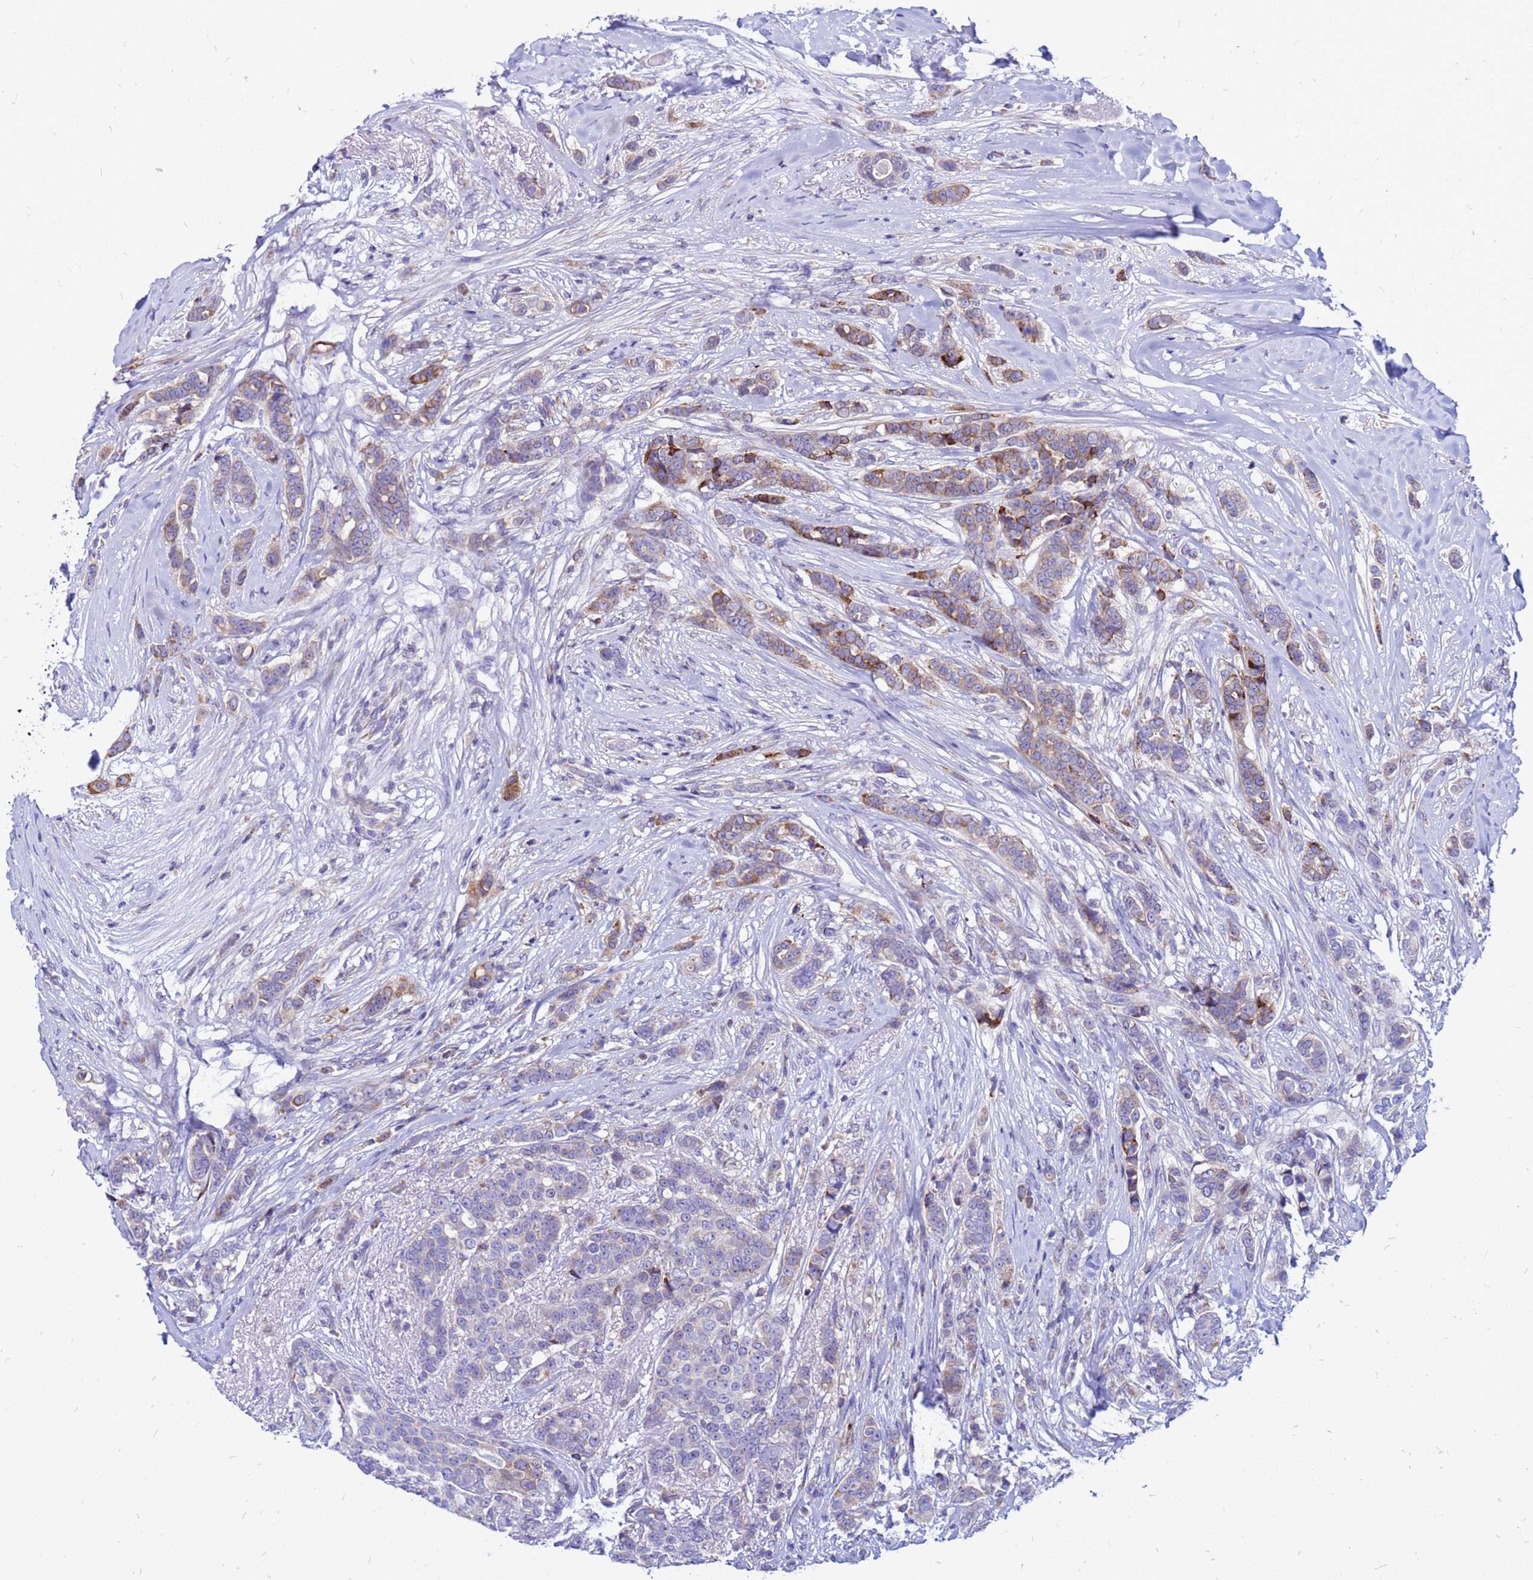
{"staining": {"intensity": "moderate", "quantity": "<25%", "location": "cytoplasmic/membranous"}, "tissue": "breast cancer", "cell_type": "Tumor cells", "image_type": "cancer", "snomed": [{"axis": "morphology", "description": "Lobular carcinoma"}, {"axis": "topography", "description": "Breast"}], "caption": "Tumor cells reveal low levels of moderate cytoplasmic/membranous expression in approximately <25% of cells in human breast lobular carcinoma. (brown staining indicates protein expression, while blue staining denotes nuclei).", "gene": "FHIP1A", "patient": {"sex": "female", "age": 51}}